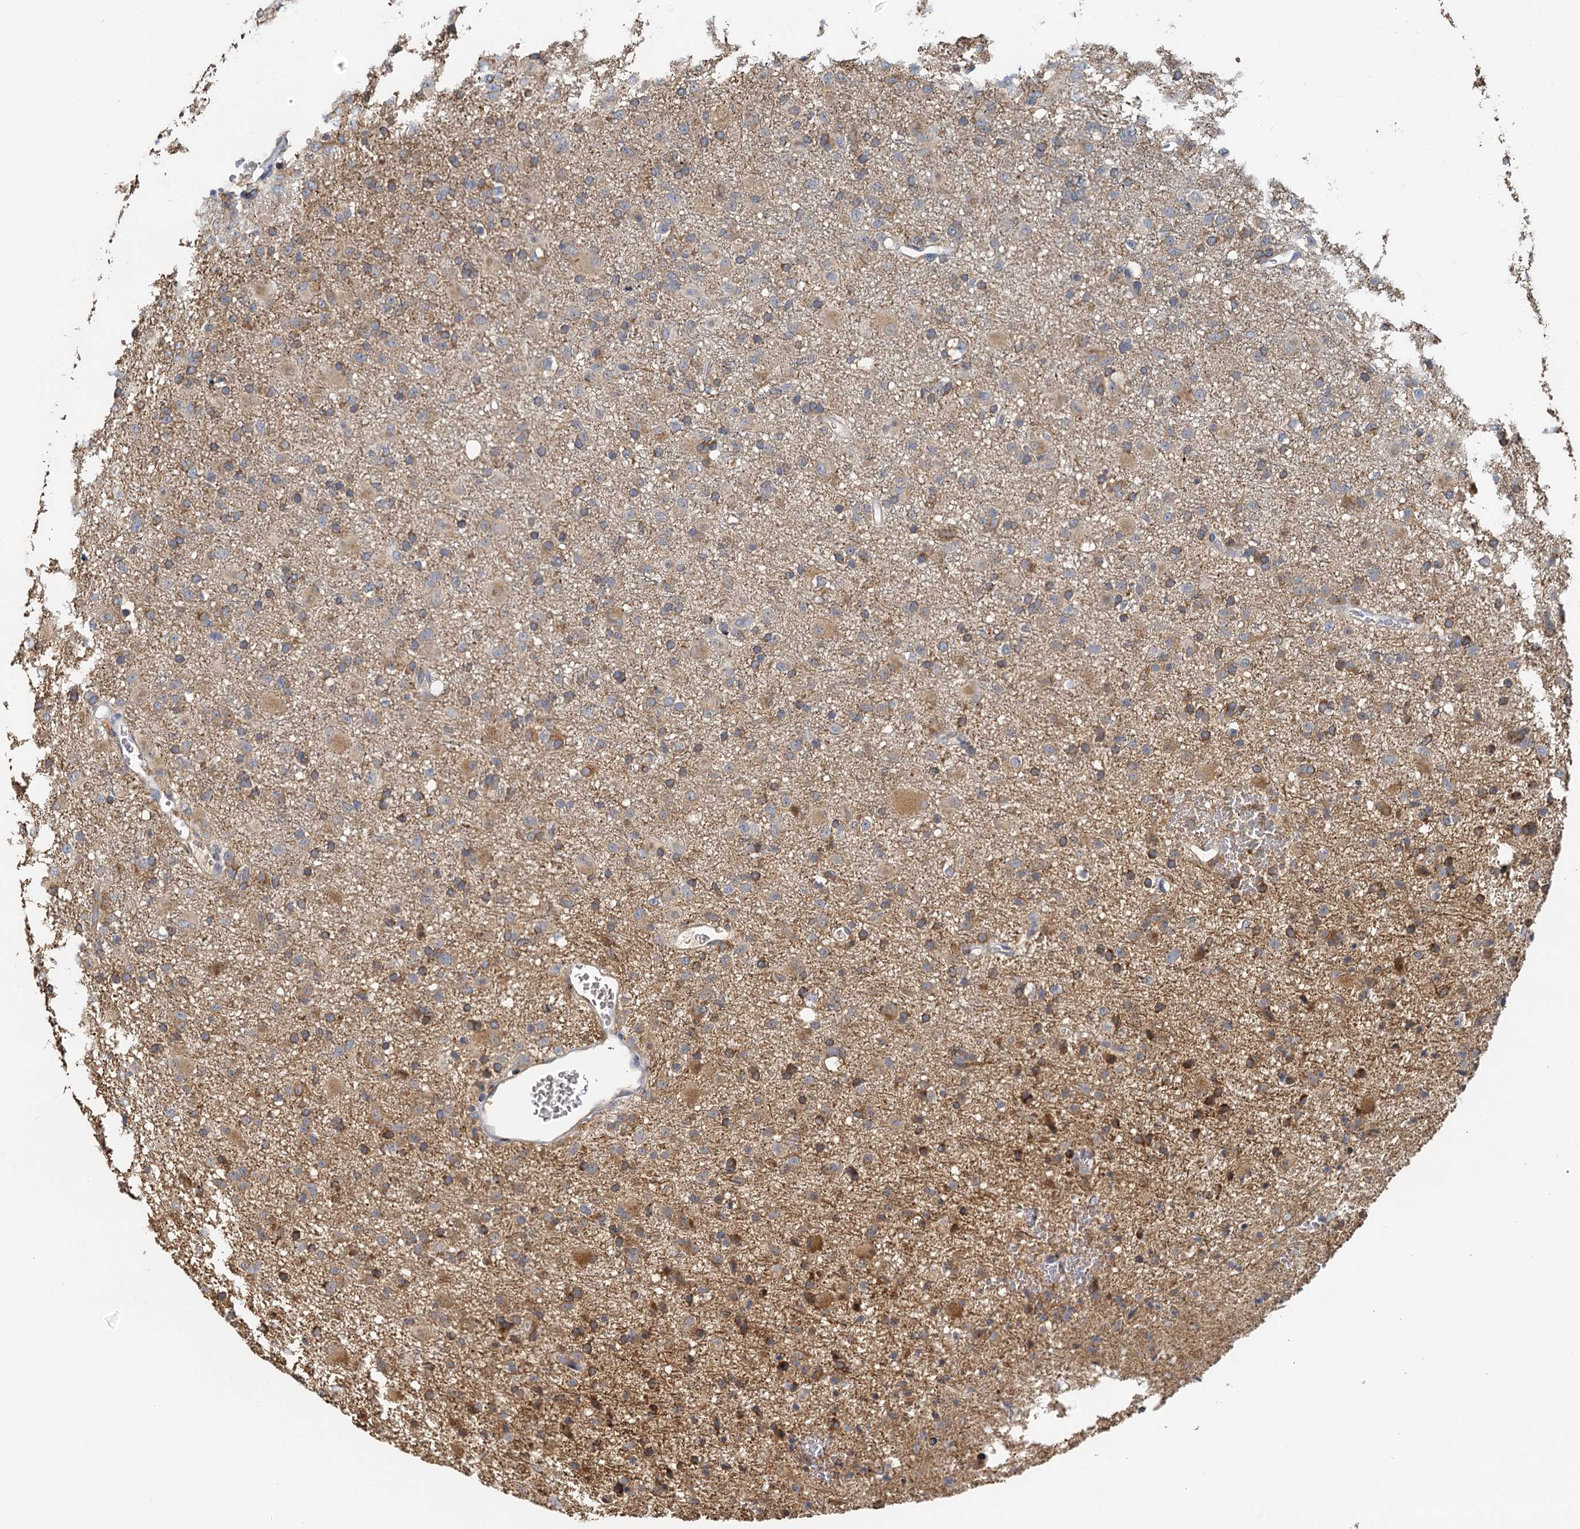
{"staining": {"intensity": "moderate", "quantity": "<25%", "location": "cytoplasmic/membranous"}, "tissue": "glioma", "cell_type": "Tumor cells", "image_type": "cancer", "snomed": [{"axis": "morphology", "description": "Glioma, malignant, Low grade"}, {"axis": "topography", "description": "Brain"}], "caption": "IHC staining of low-grade glioma (malignant), which shows low levels of moderate cytoplasmic/membranous staining in about <25% of tumor cells indicating moderate cytoplasmic/membranous protein expression. The staining was performed using DAB (brown) for protein detection and nuclei were counterstained in hematoxylin (blue).", "gene": "NKAPD1", "patient": {"sex": "male", "age": 65}}